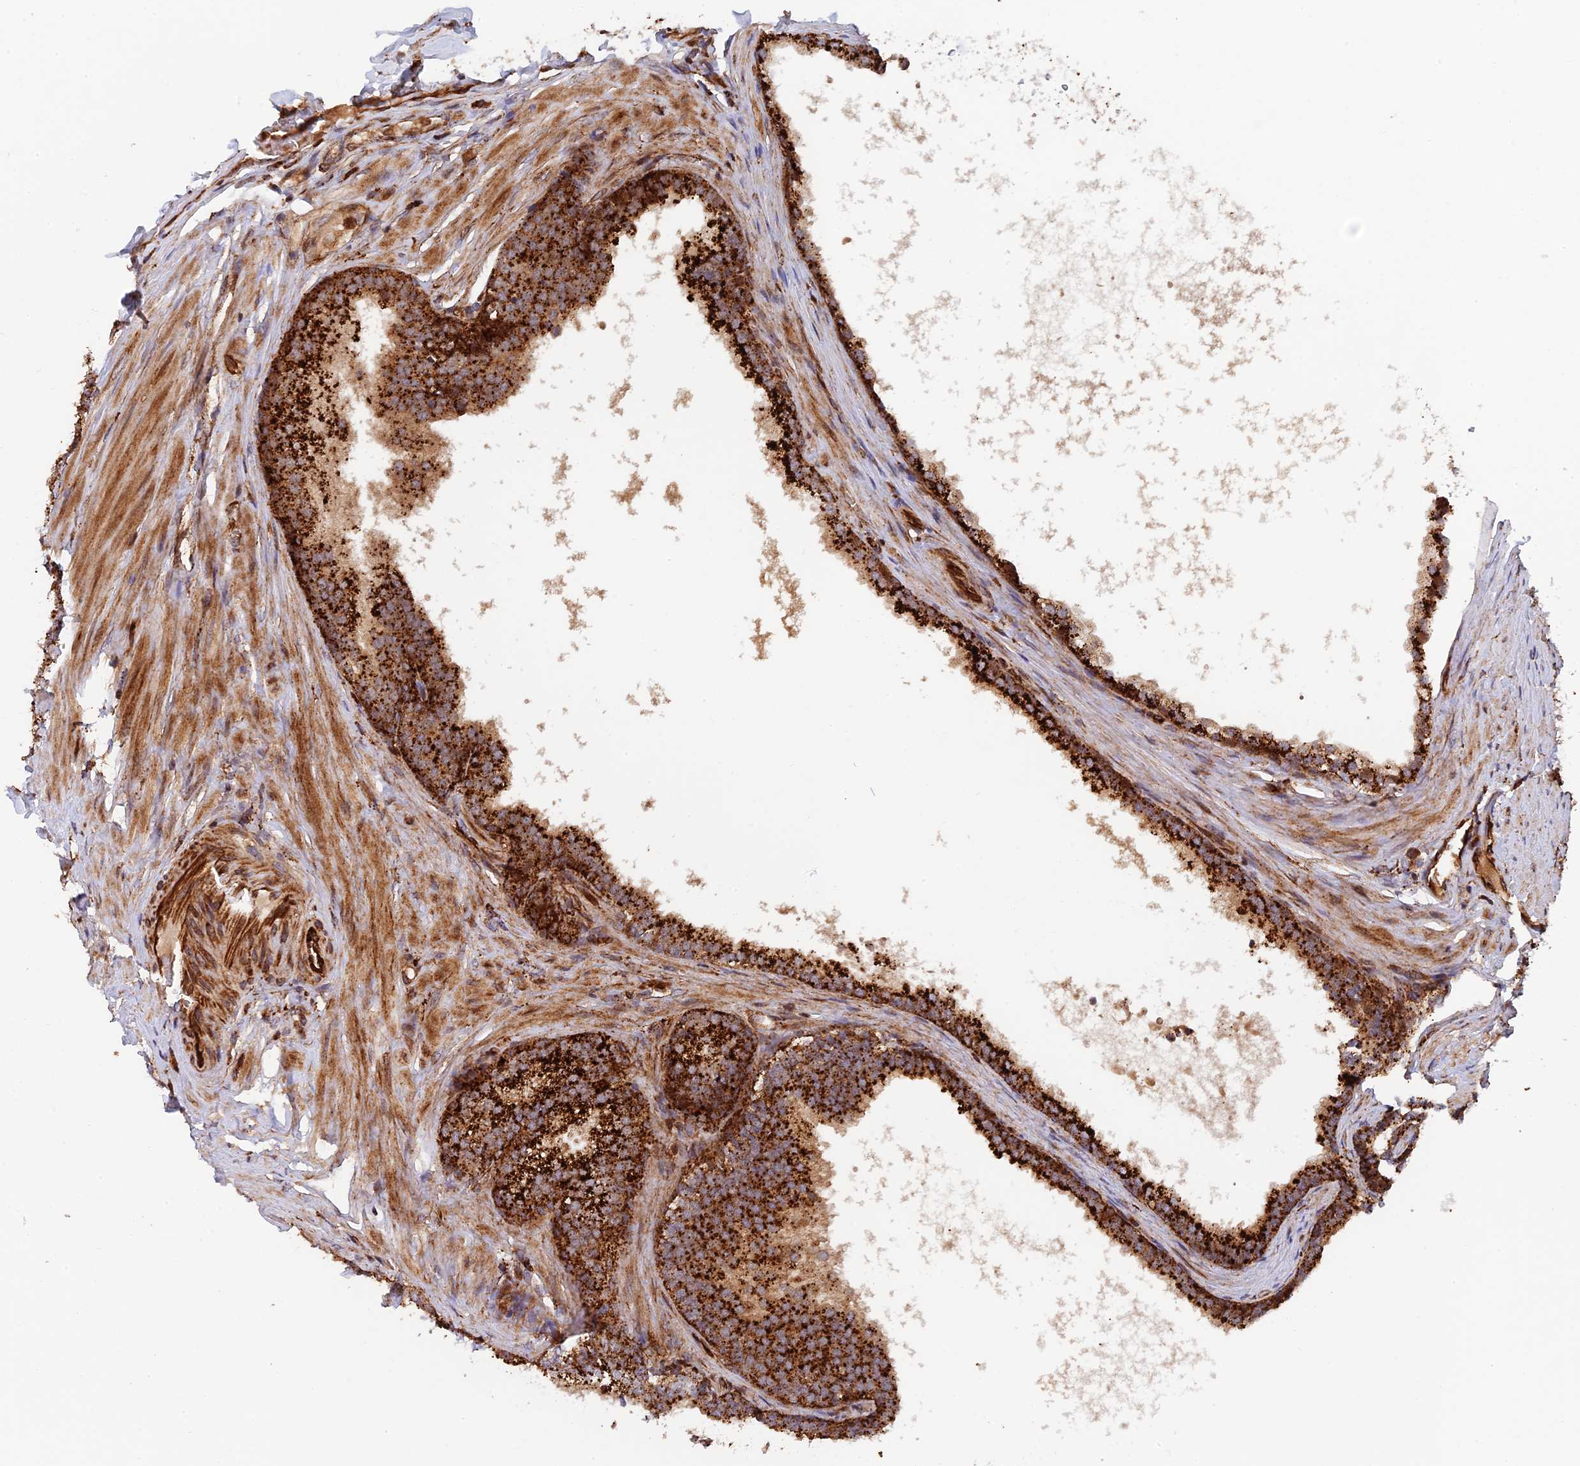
{"staining": {"intensity": "strong", "quantity": ">75%", "location": "cytoplasmic/membranous"}, "tissue": "prostate", "cell_type": "Glandular cells", "image_type": "normal", "snomed": [{"axis": "morphology", "description": "Normal tissue, NOS"}, {"axis": "topography", "description": "Prostate"}], "caption": "Prostate stained with IHC reveals strong cytoplasmic/membranous staining in about >75% of glandular cells.", "gene": "PPP2R3C", "patient": {"sex": "male", "age": 60}}